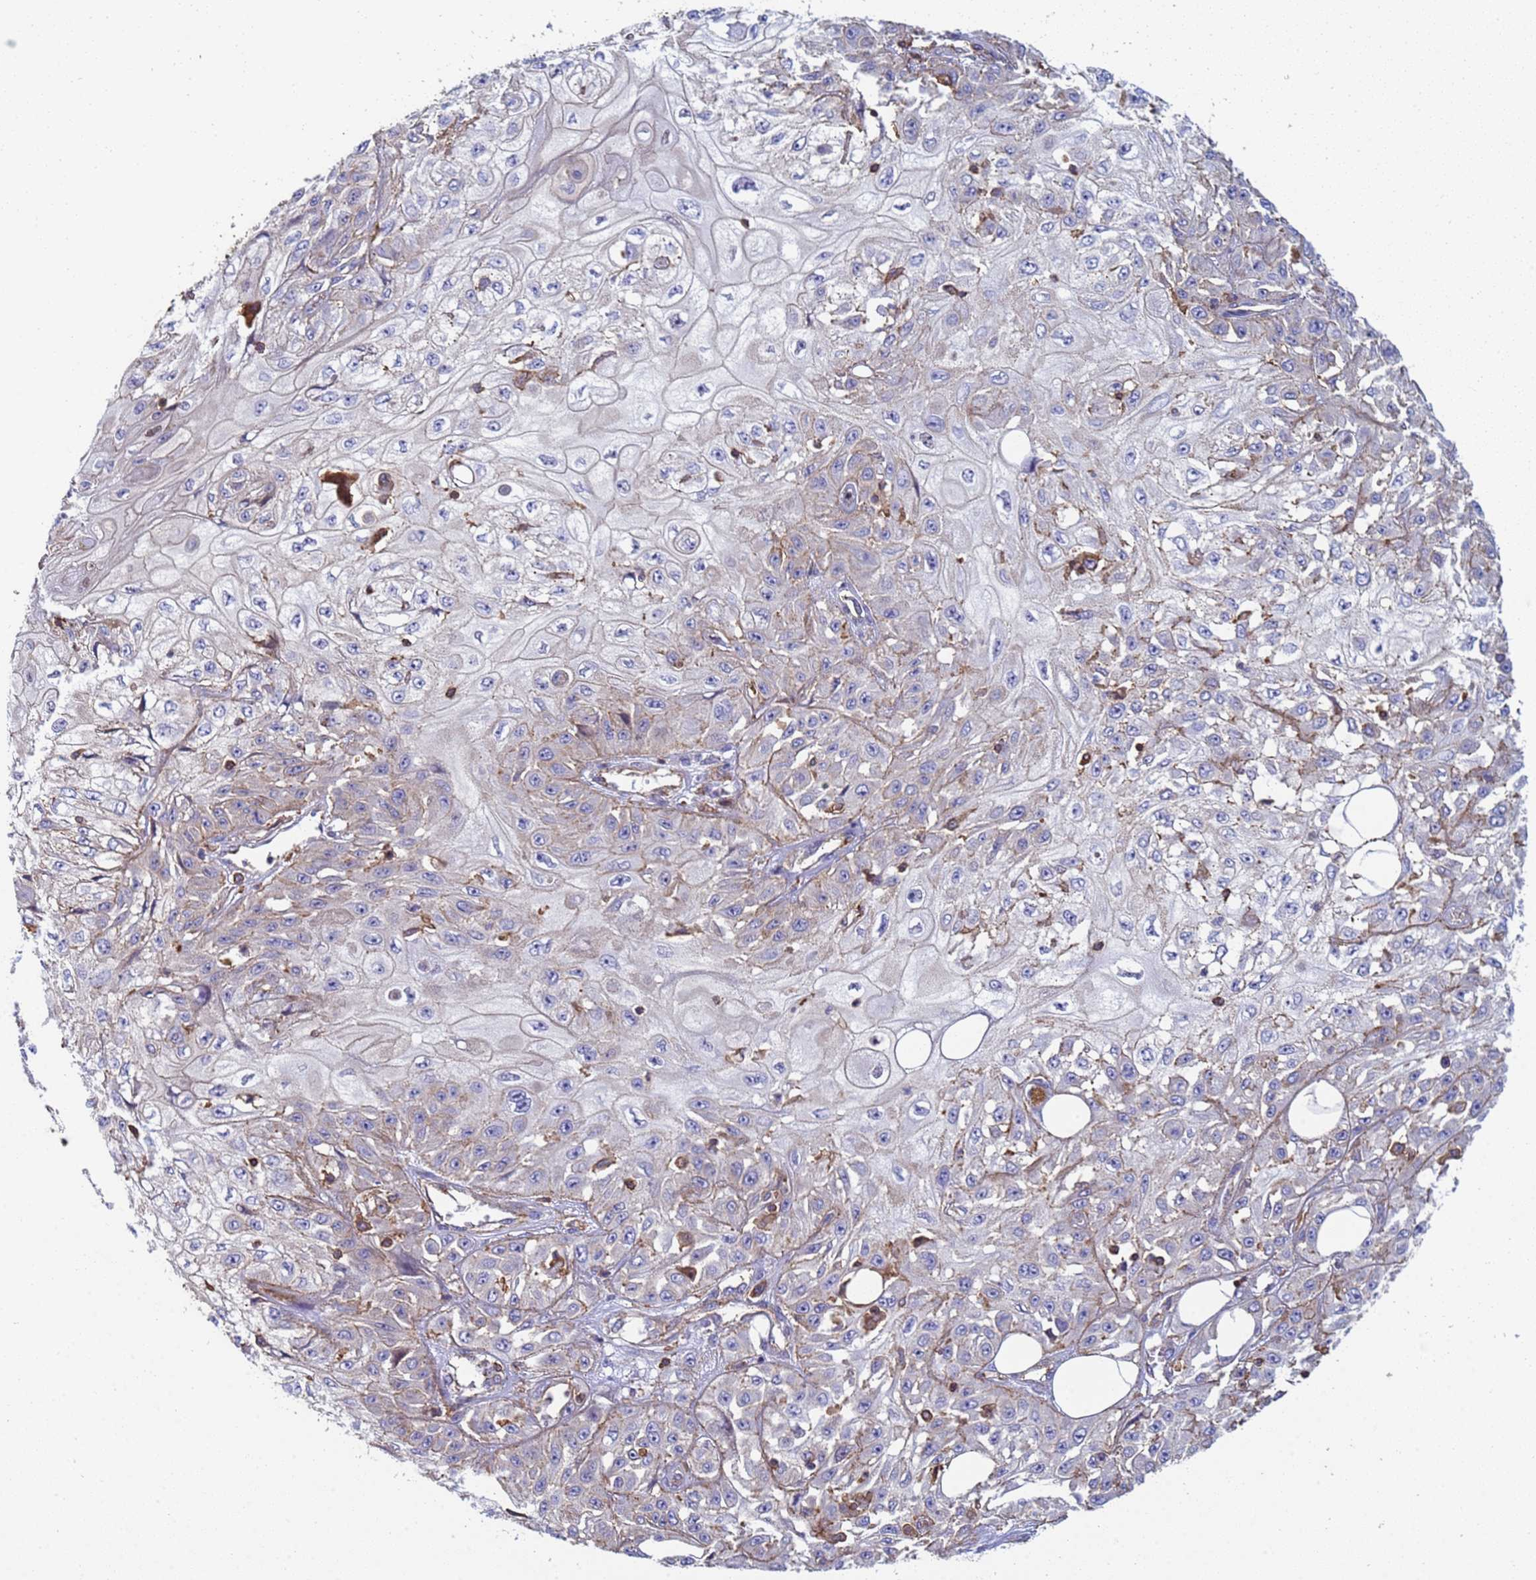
{"staining": {"intensity": "negative", "quantity": "none", "location": "none"}, "tissue": "skin cancer", "cell_type": "Tumor cells", "image_type": "cancer", "snomed": [{"axis": "morphology", "description": "Squamous cell carcinoma, NOS"}, {"axis": "morphology", "description": "Squamous cell carcinoma, metastatic, NOS"}, {"axis": "topography", "description": "Skin"}, {"axis": "topography", "description": "Lymph node"}], "caption": "Immunohistochemistry (IHC) of skin squamous cell carcinoma exhibits no expression in tumor cells.", "gene": "ZNG1B", "patient": {"sex": "male", "age": 75}}